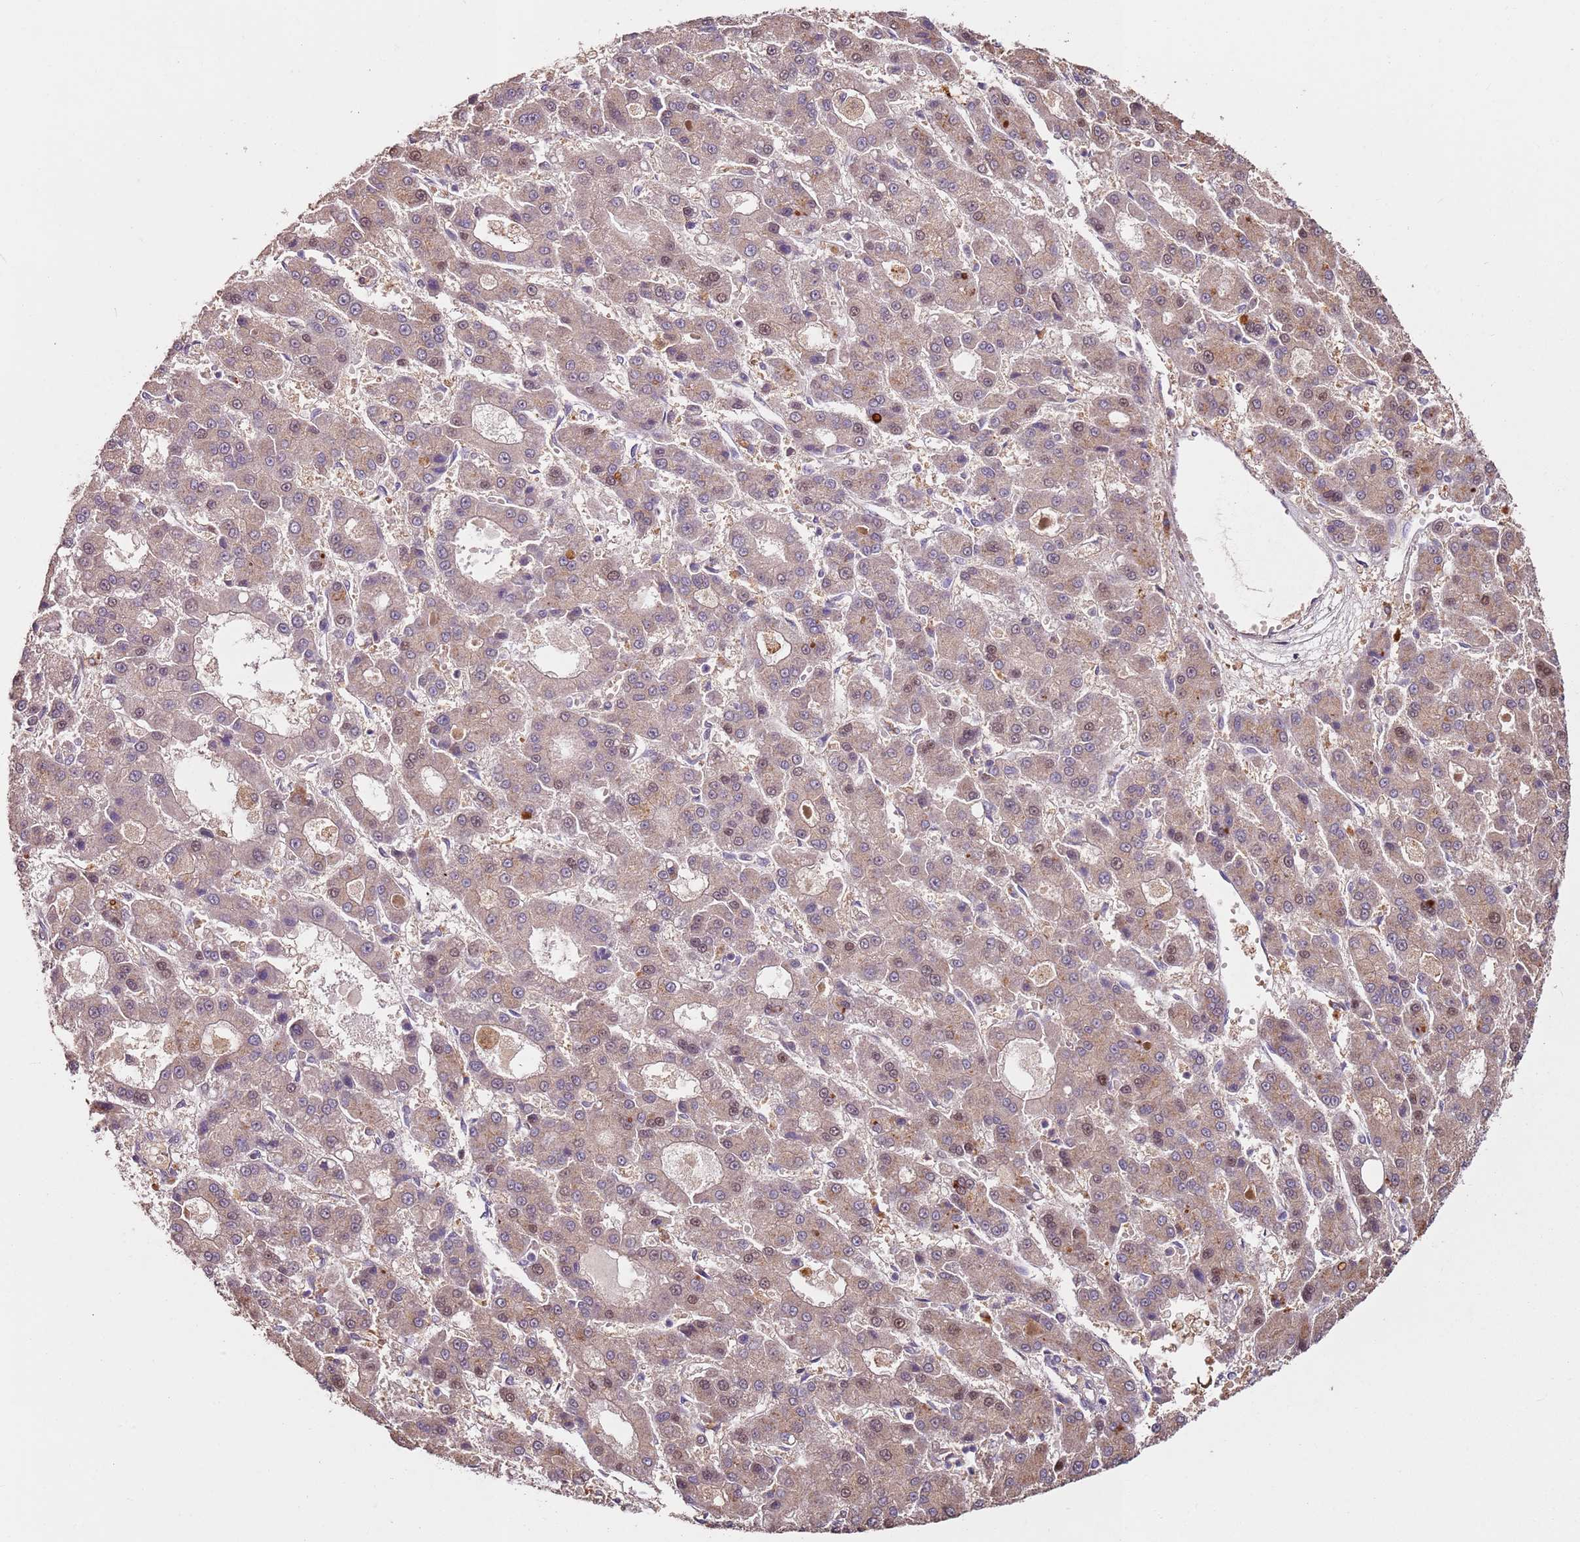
{"staining": {"intensity": "weak", "quantity": "25%-75%", "location": "cytoplasmic/membranous,nuclear"}, "tissue": "liver cancer", "cell_type": "Tumor cells", "image_type": "cancer", "snomed": [{"axis": "morphology", "description": "Carcinoma, Hepatocellular, NOS"}, {"axis": "topography", "description": "Liver"}], "caption": "Hepatocellular carcinoma (liver) stained with immunohistochemistry displays weak cytoplasmic/membranous and nuclear positivity in about 25%-75% of tumor cells.", "gene": "MDH1", "patient": {"sex": "male", "age": 70}}